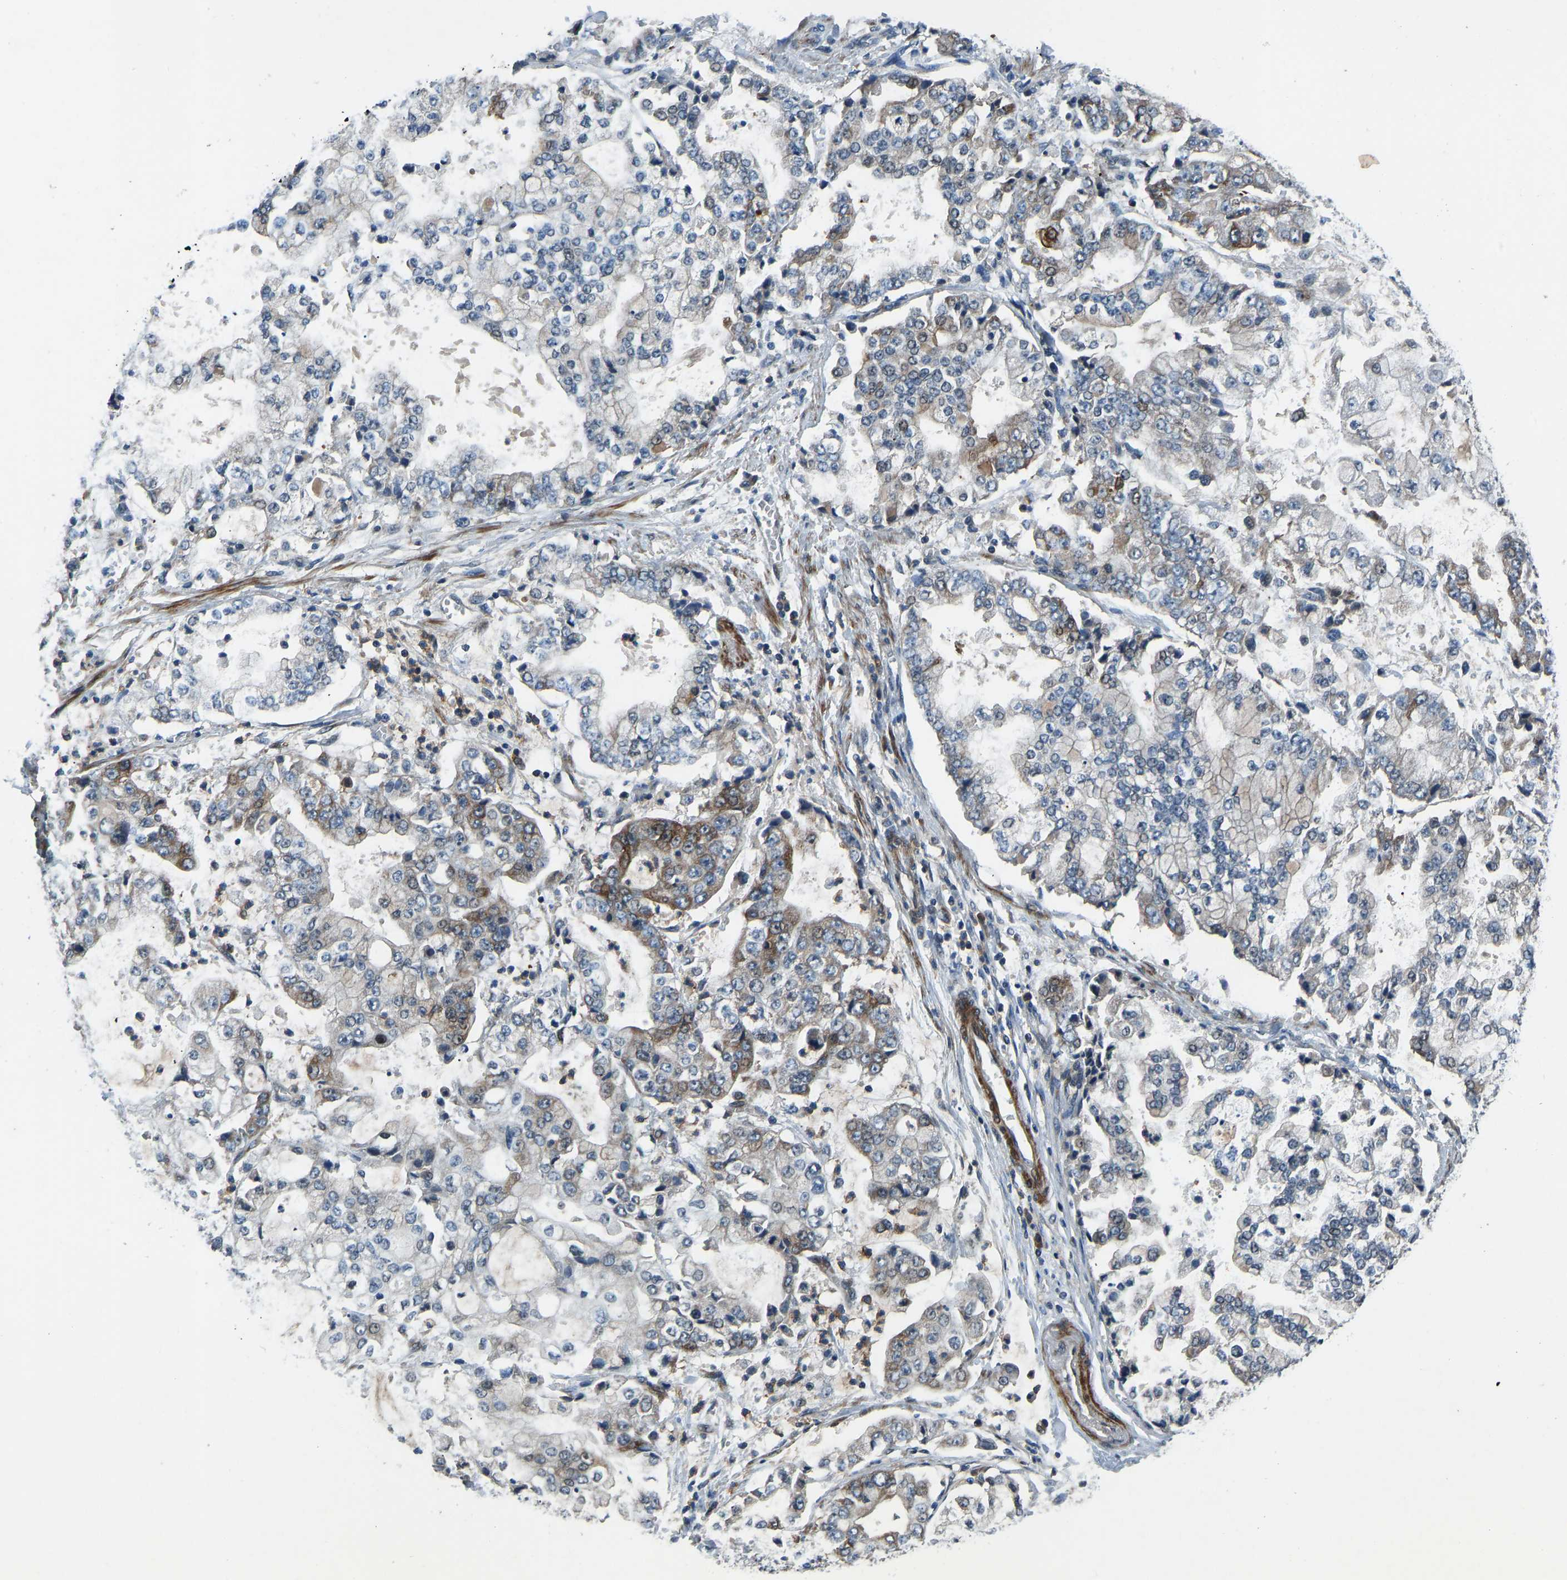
{"staining": {"intensity": "moderate", "quantity": "<25%", "location": "cytoplasmic/membranous"}, "tissue": "stomach cancer", "cell_type": "Tumor cells", "image_type": "cancer", "snomed": [{"axis": "morphology", "description": "Adenocarcinoma, NOS"}, {"axis": "topography", "description": "Stomach"}], "caption": "A low amount of moderate cytoplasmic/membranous positivity is seen in approximately <25% of tumor cells in stomach adenocarcinoma tissue.", "gene": "RLIM", "patient": {"sex": "male", "age": 76}}